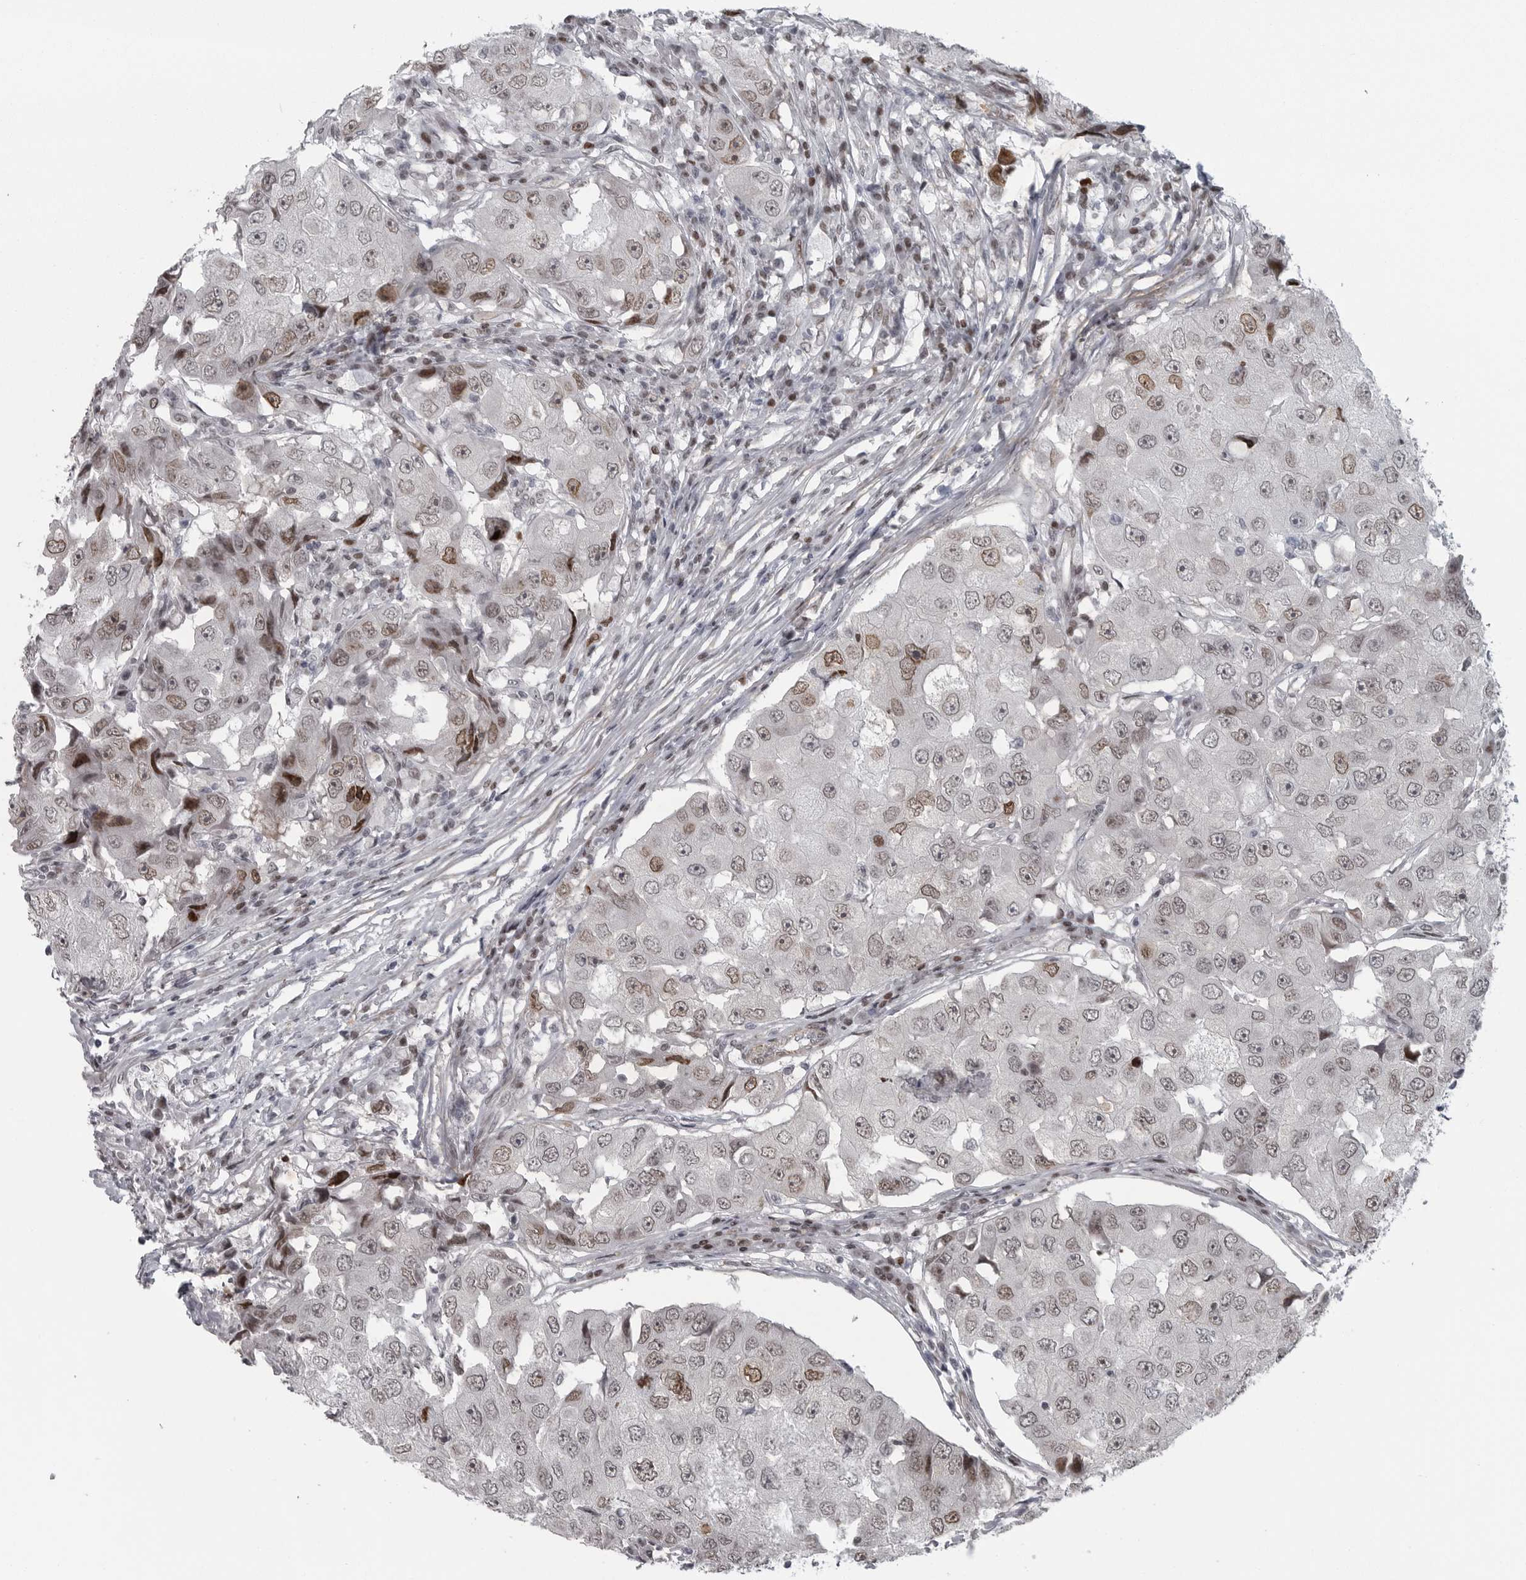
{"staining": {"intensity": "moderate", "quantity": "<25%", "location": "nuclear"}, "tissue": "breast cancer", "cell_type": "Tumor cells", "image_type": "cancer", "snomed": [{"axis": "morphology", "description": "Duct carcinoma"}, {"axis": "topography", "description": "Breast"}], "caption": "A photomicrograph showing moderate nuclear positivity in approximately <25% of tumor cells in breast intraductal carcinoma, as visualized by brown immunohistochemical staining.", "gene": "HMGN3", "patient": {"sex": "female", "age": 27}}